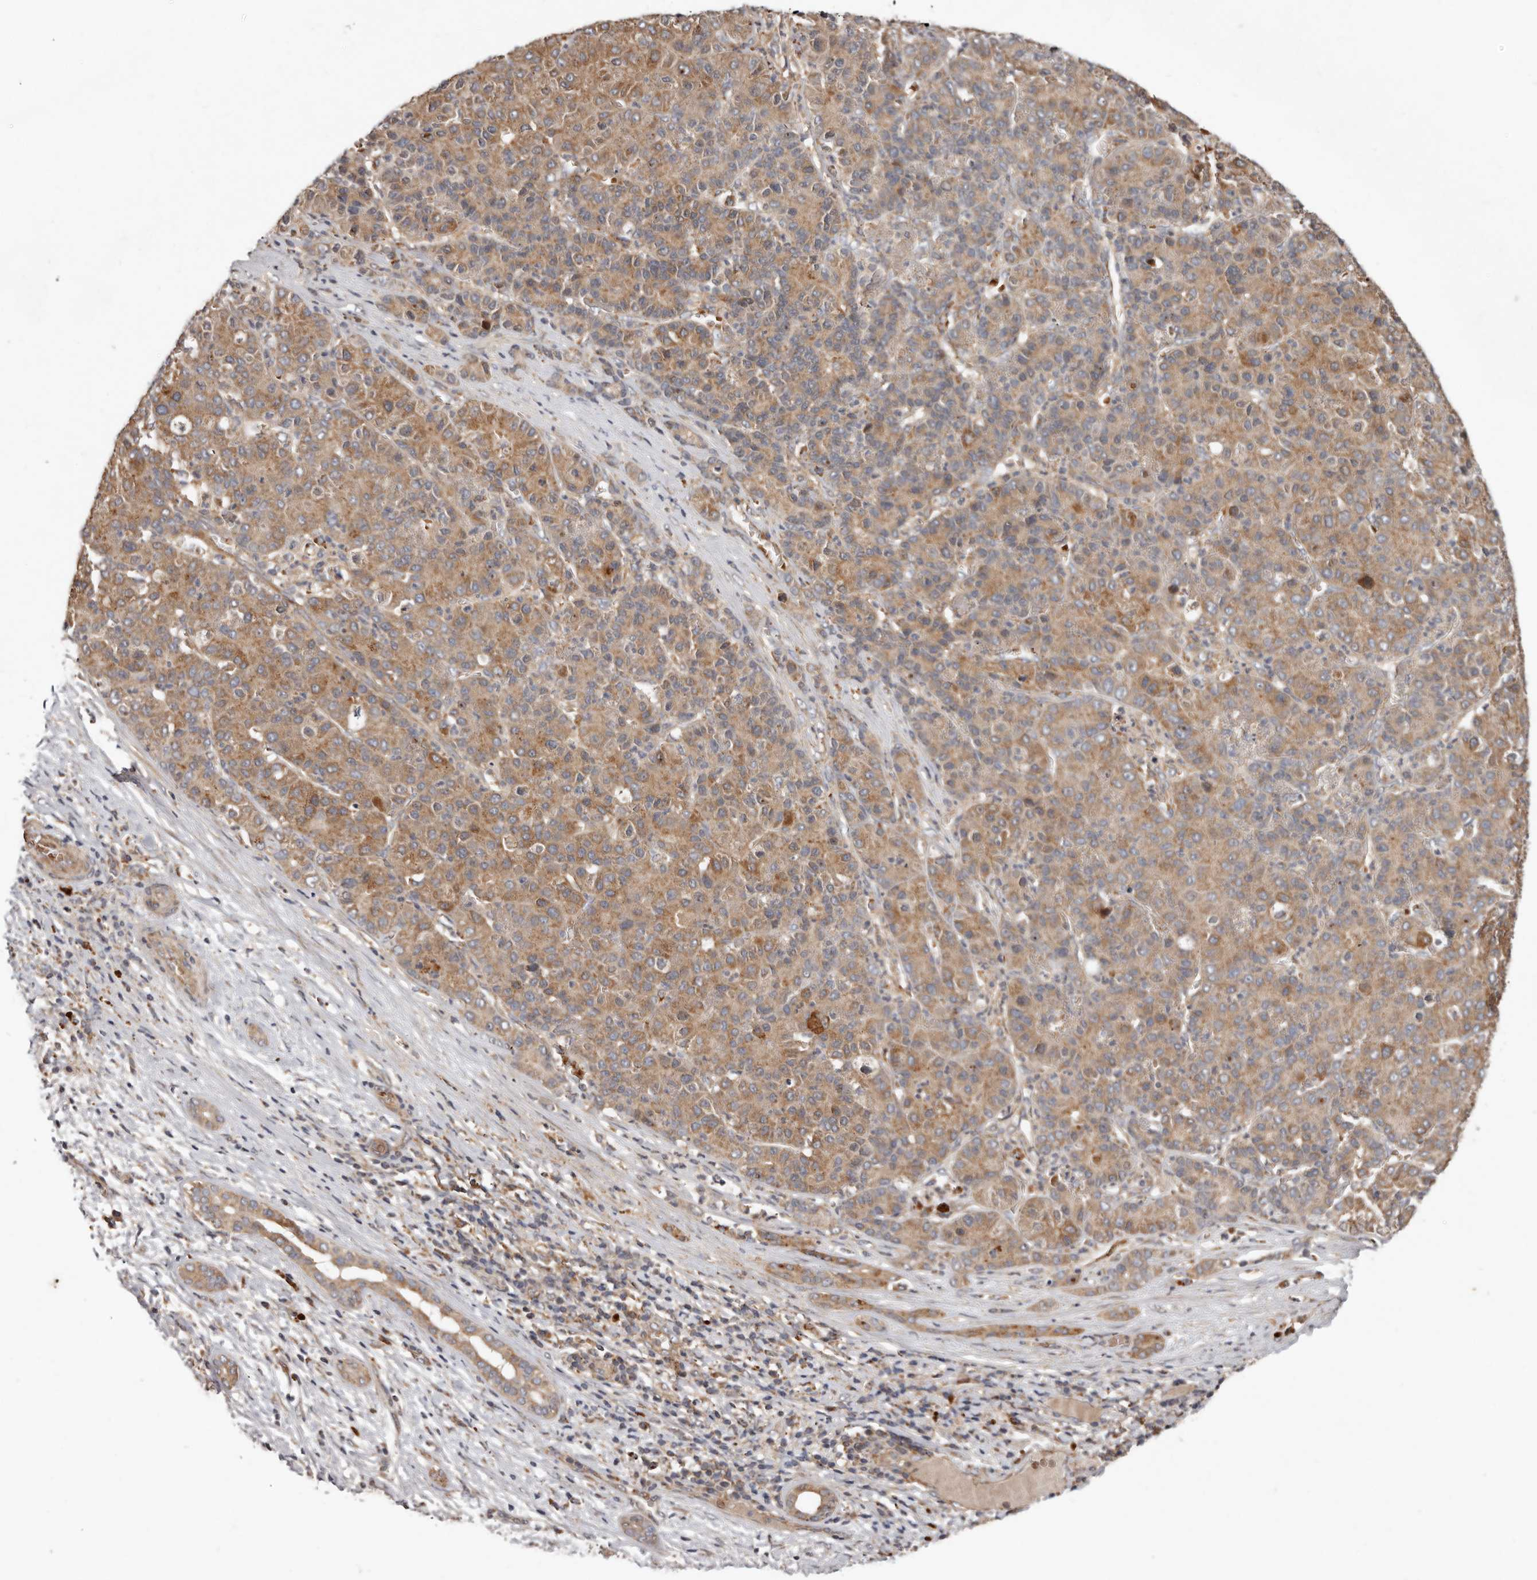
{"staining": {"intensity": "moderate", "quantity": ">75%", "location": "cytoplasmic/membranous"}, "tissue": "liver cancer", "cell_type": "Tumor cells", "image_type": "cancer", "snomed": [{"axis": "morphology", "description": "Carcinoma, Hepatocellular, NOS"}, {"axis": "topography", "description": "Liver"}], "caption": "The image demonstrates a brown stain indicating the presence of a protein in the cytoplasmic/membranous of tumor cells in liver cancer (hepatocellular carcinoma). (DAB (3,3'-diaminobenzidine) IHC with brightfield microscopy, high magnification).", "gene": "GOT1L1", "patient": {"sex": "male", "age": 65}}